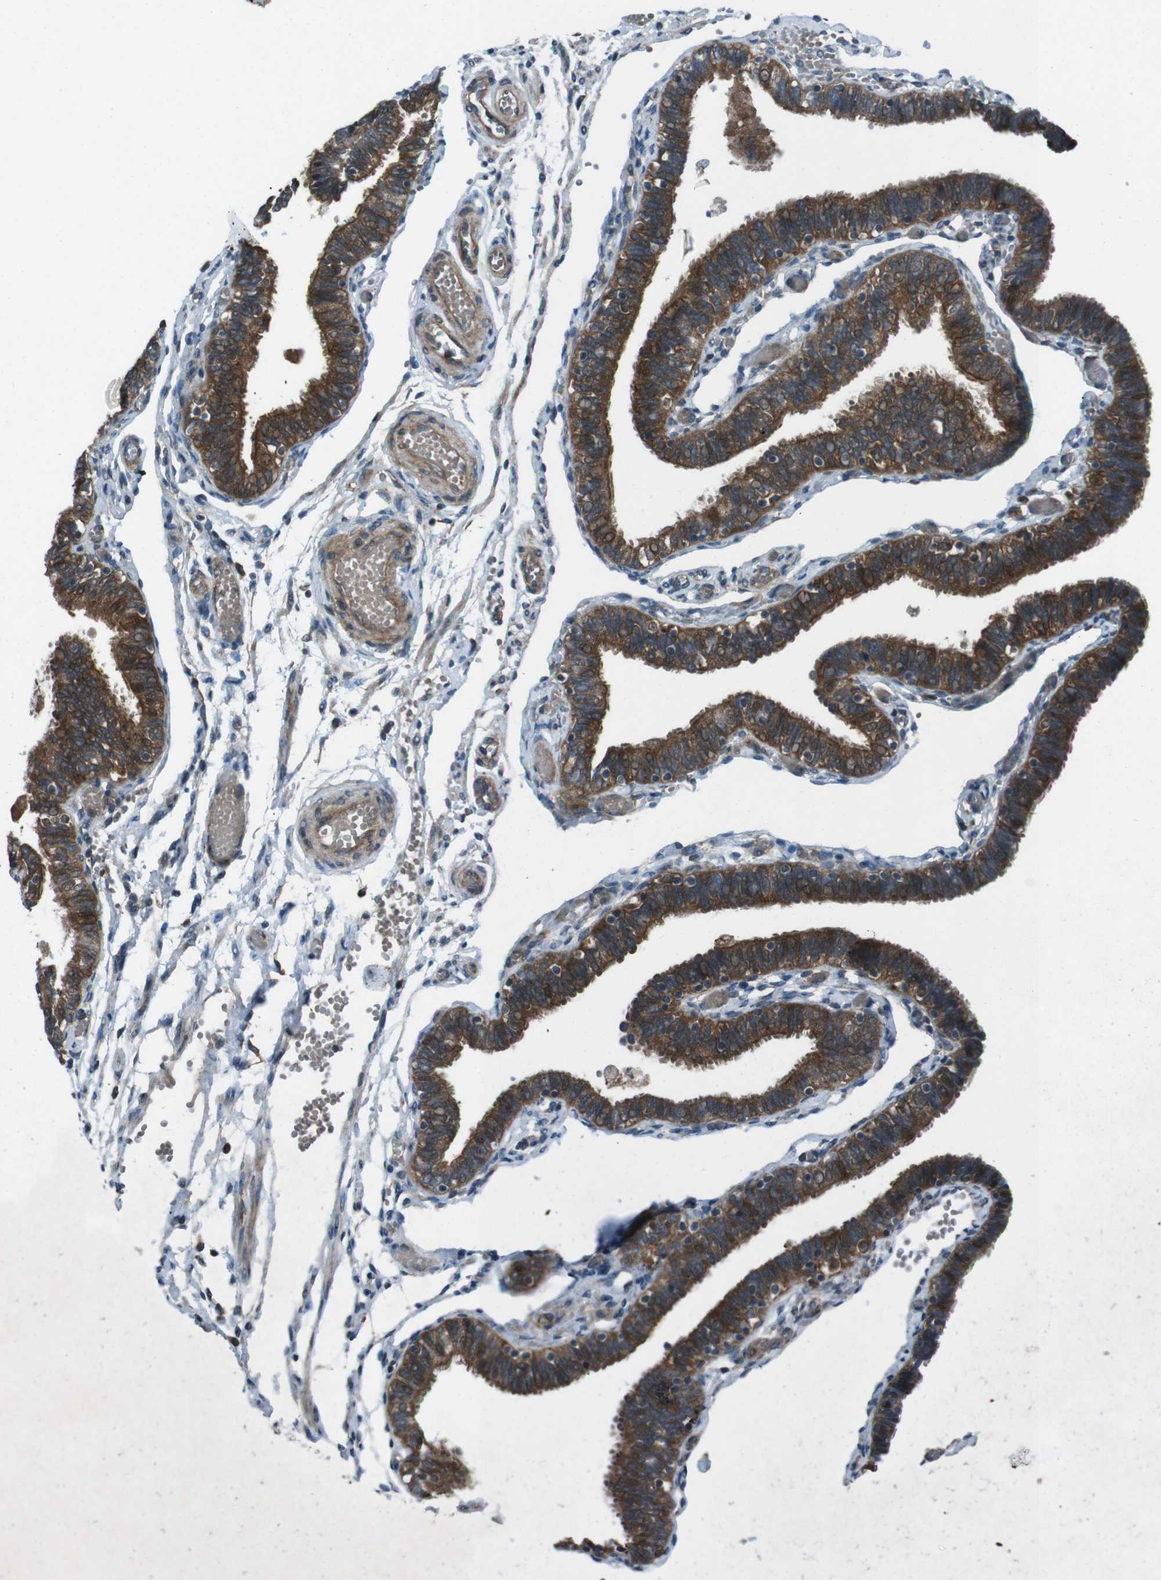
{"staining": {"intensity": "strong", "quantity": ">75%", "location": "cytoplasmic/membranous"}, "tissue": "fallopian tube", "cell_type": "Glandular cells", "image_type": "normal", "snomed": [{"axis": "morphology", "description": "Normal tissue, NOS"}, {"axis": "topography", "description": "Fallopian tube"}], "caption": "This image shows IHC staining of benign fallopian tube, with high strong cytoplasmic/membranous positivity in about >75% of glandular cells.", "gene": "SLC27A4", "patient": {"sex": "female", "age": 46}}